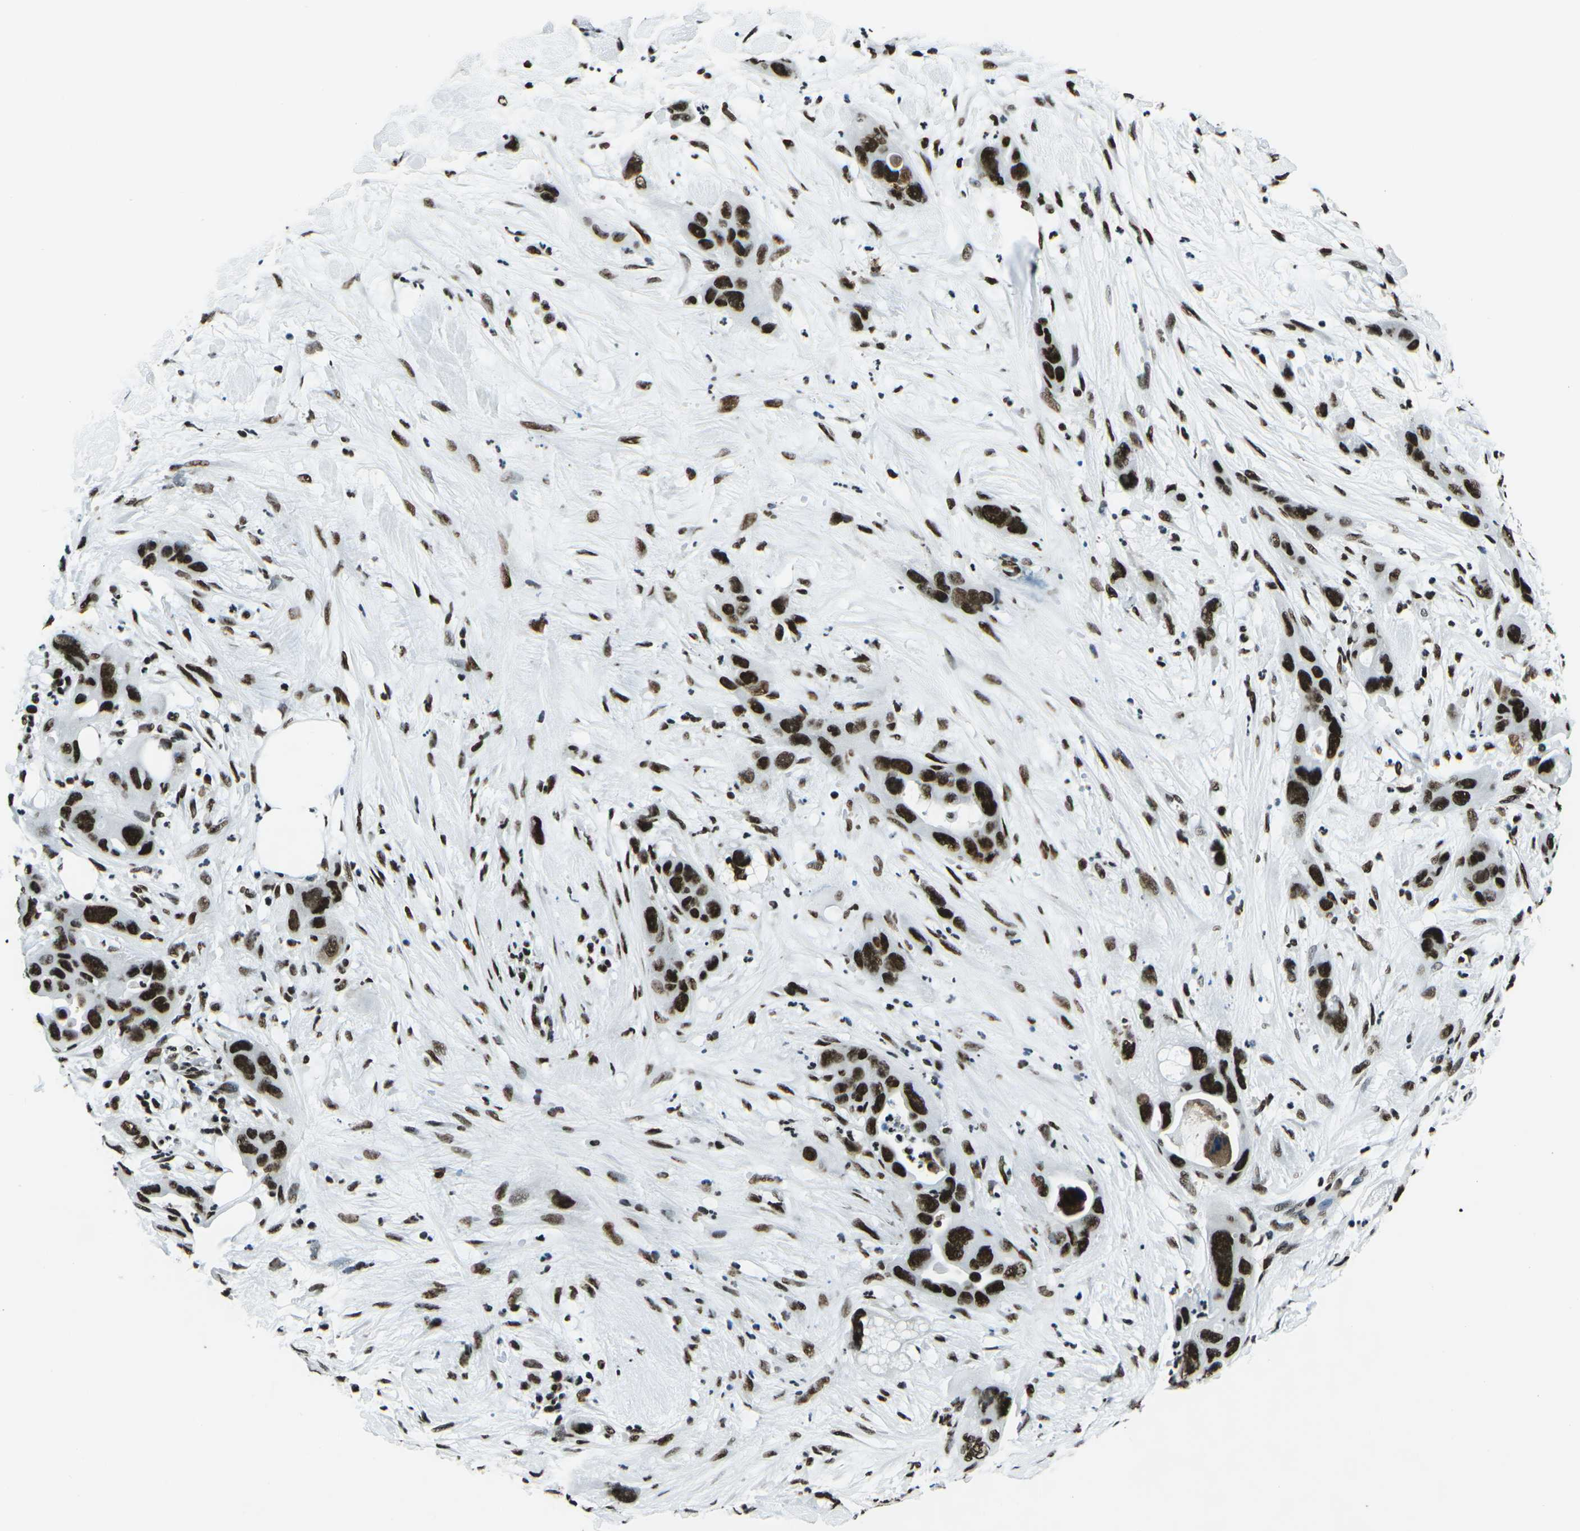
{"staining": {"intensity": "strong", "quantity": ">75%", "location": "nuclear"}, "tissue": "pancreatic cancer", "cell_type": "Tumor cells", "image_type": "cancer", "snomed": [{"axis": "morphology", "description": "Adenocarcinoma, NOS"}, {"axis": "topography", "description": "Pancreas"}], "caption": "Protein staining of adenocarcinoma (pancreatic) tissue demonstrates strong nuclear staining in about >75% of tumor cells.", "gene": "HNRNPL", "patient": {"sex": "female", "age": 71}}